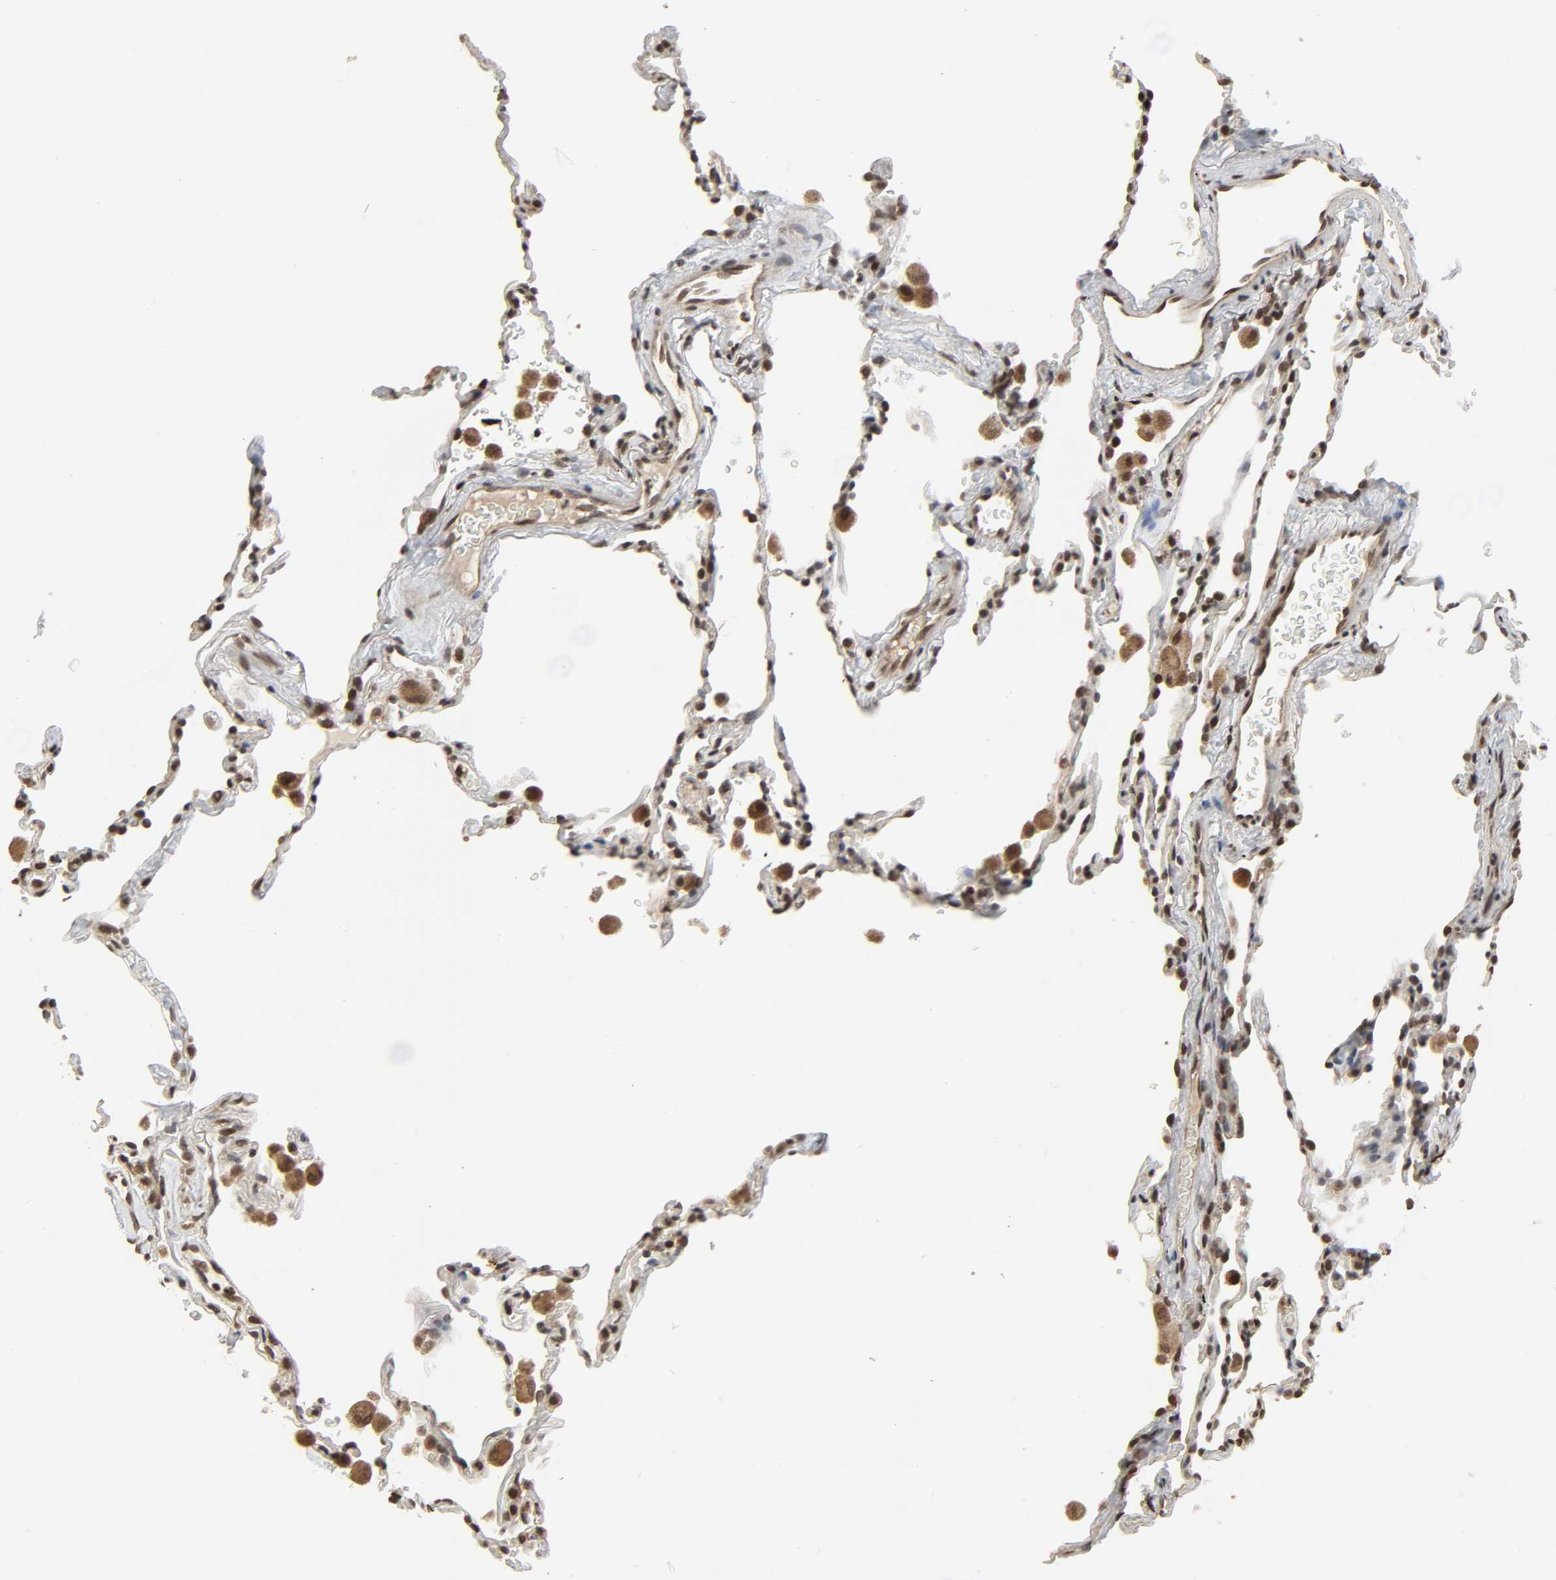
{"staining": {"intensity": "weak", "quantity": "25%-75%", "location": "cytoplasmic/membranous"}, "tissue": "lung", "cell_type": "Alveolar cells", "image_type": "normal", "snomed": [{"axis": "morphology", "description": "Normal tissue, NOS"}, {"axis": "morphology", "description": "Soft tissue tumor metastatic"}, {"axis": "topography", "description": "Lung"}], "caption": "The image shows a brown stain indicating the presence of a protein in the cytoplasmic/membranous of alveolar cells in lung.", "gene": "XRCC1", "patient": {"sex": "male", "age": 59}}